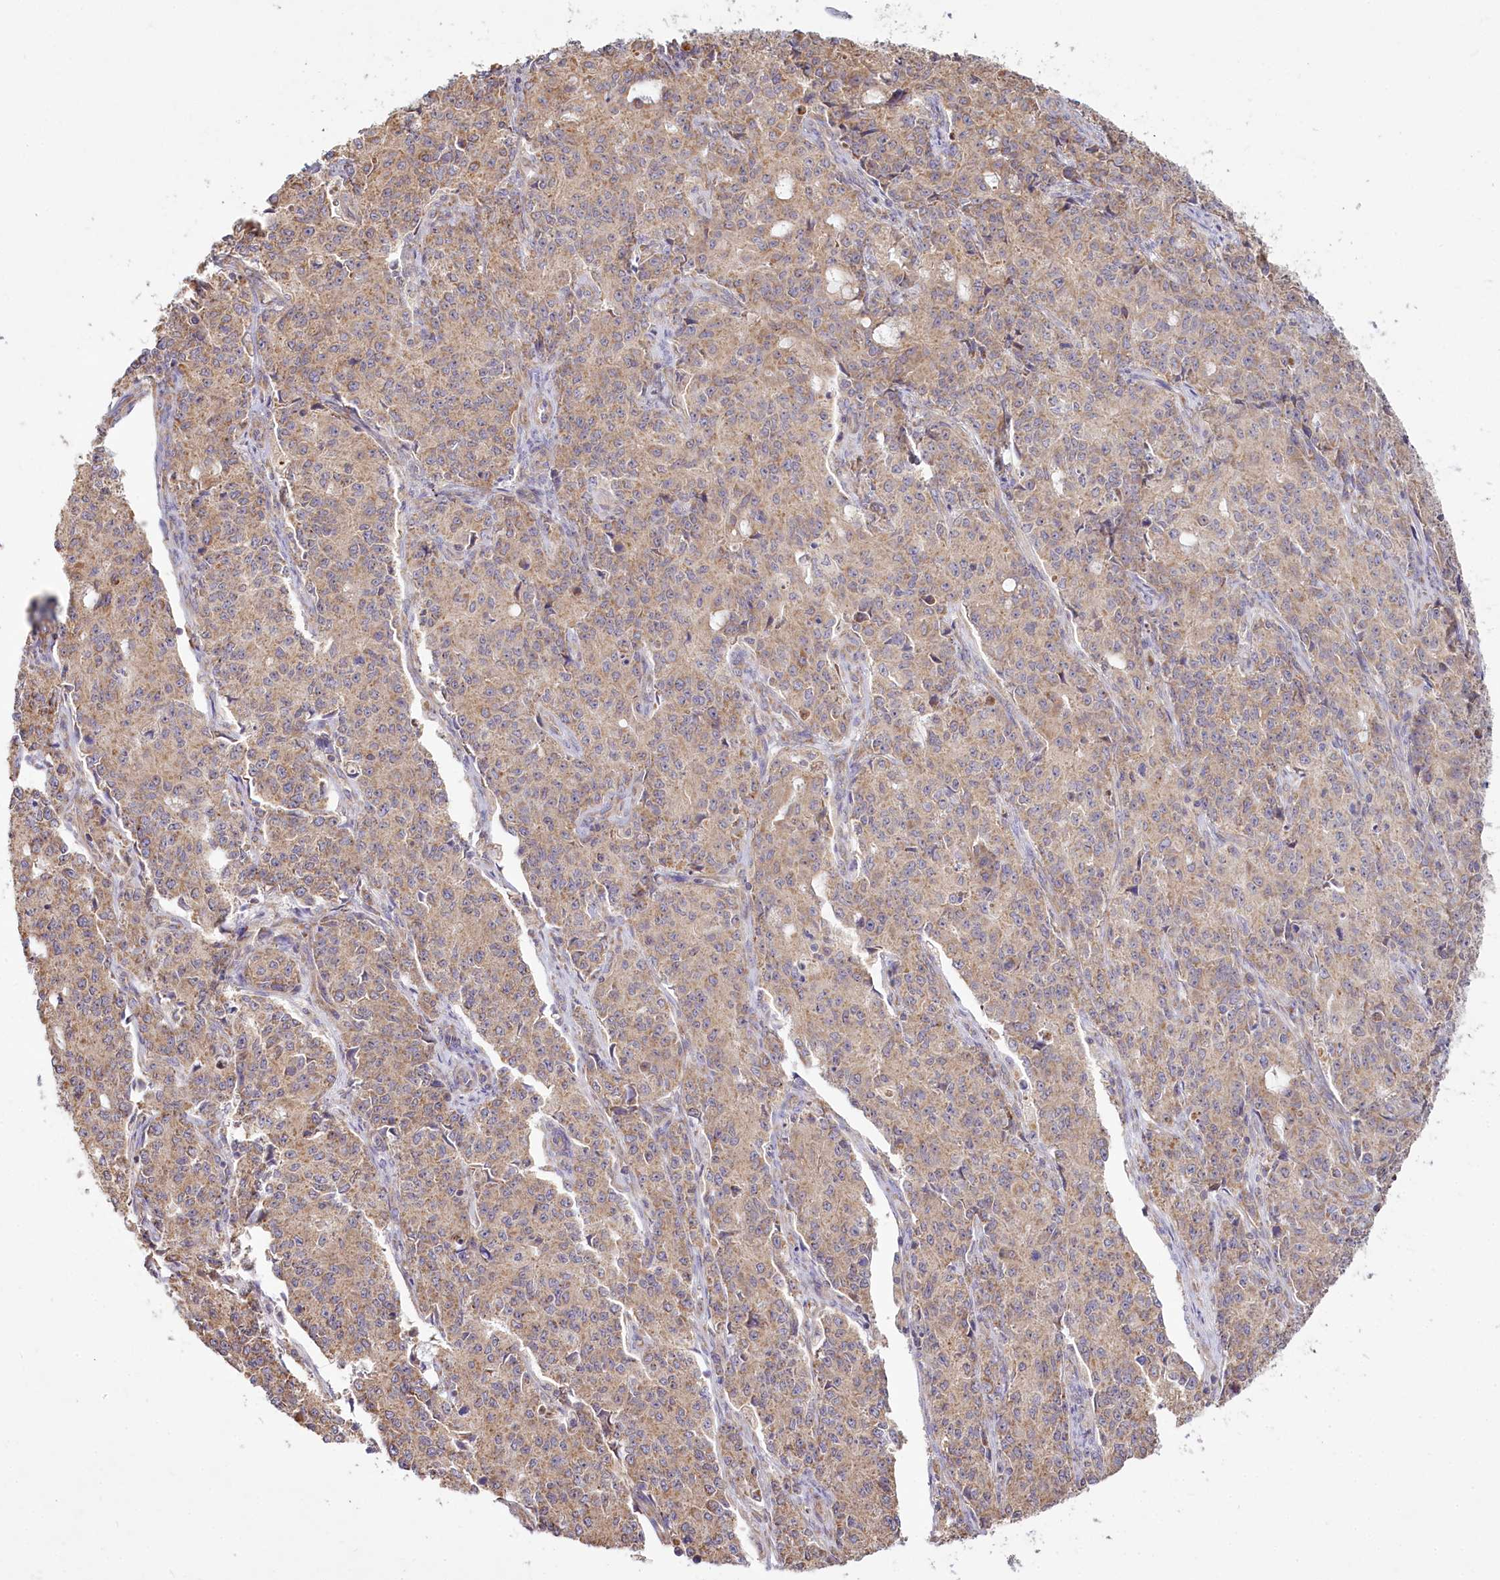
{"staining": {"intensity": "moderate", "quantity": ">75%", "location": "cytoplasmic/membranous"}, "tissue": "endometrial cancer", "cell_type": "Tumor cells", "image_type": "cancer", "snomed": [{"axis": "morphology", "description": "Adenocarcinoma, NOS"}, {"axis": "topography", "description": "Endometrium"}], "caption": "Moderate cytoplasmic/membranous positivity is appreciated in about >75% of tumor cells in endometrial adenocarcinoma.", "gene": "ACOX2", "patient": {"sex": "female", "age": 50}}